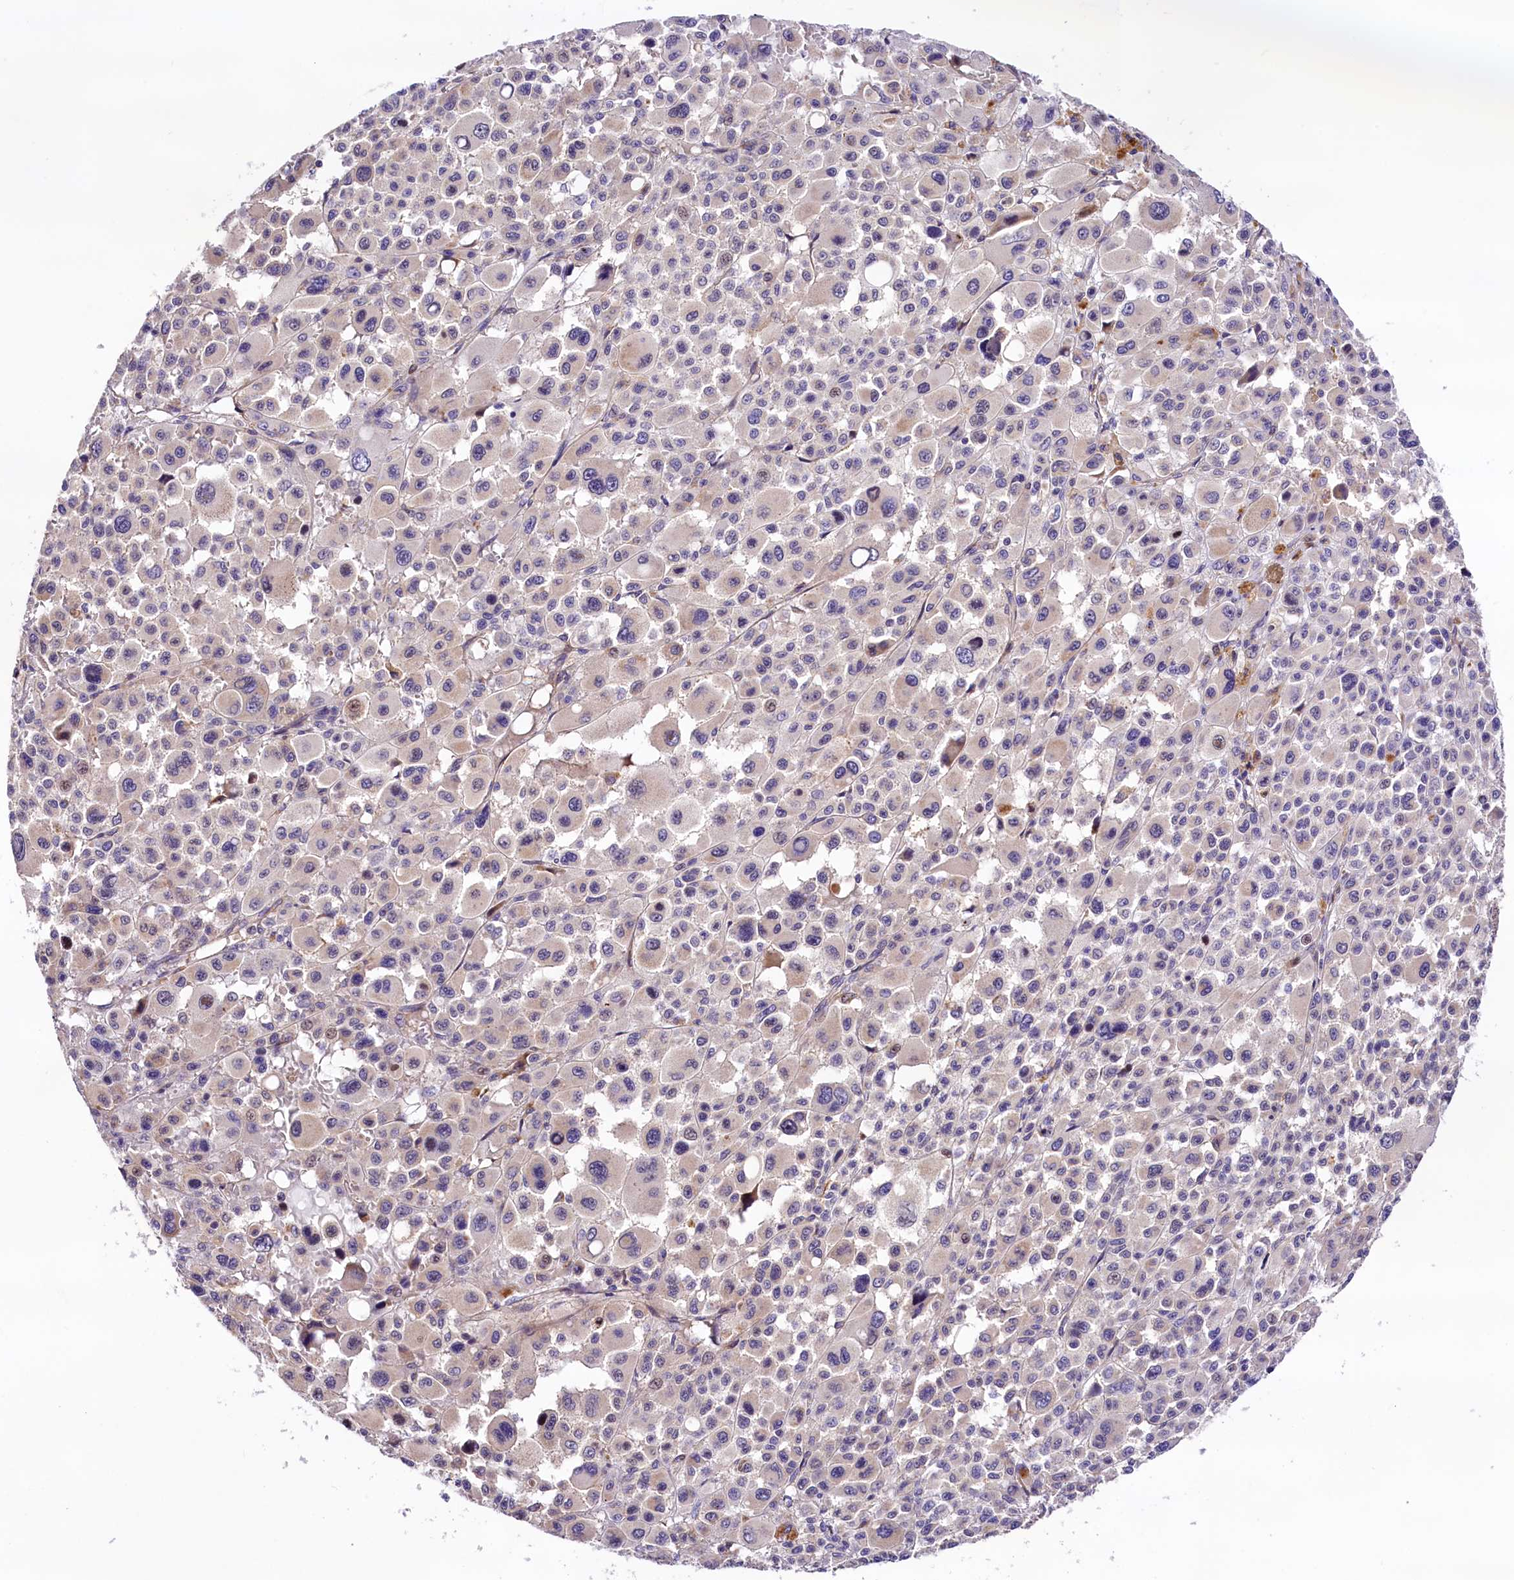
{"staining": {"intensity": "negative", "quantity": "none", "location": "none"}, "tissue": "melanoma", "cell_type": "Tumor cells", "image_type": "cancer", "snomed": [{"axis": "morphology", "description": "Malignant melanoma, Metastatic site"}, {"axis": "topography", "description": "Skin"}], "caption": "A photomicrograph of human malignant melanoma (metastatic site) is negative for staining in tumor cells.", "gene": "ARMC6", "patient": {"sex": "female", "age": 74}}